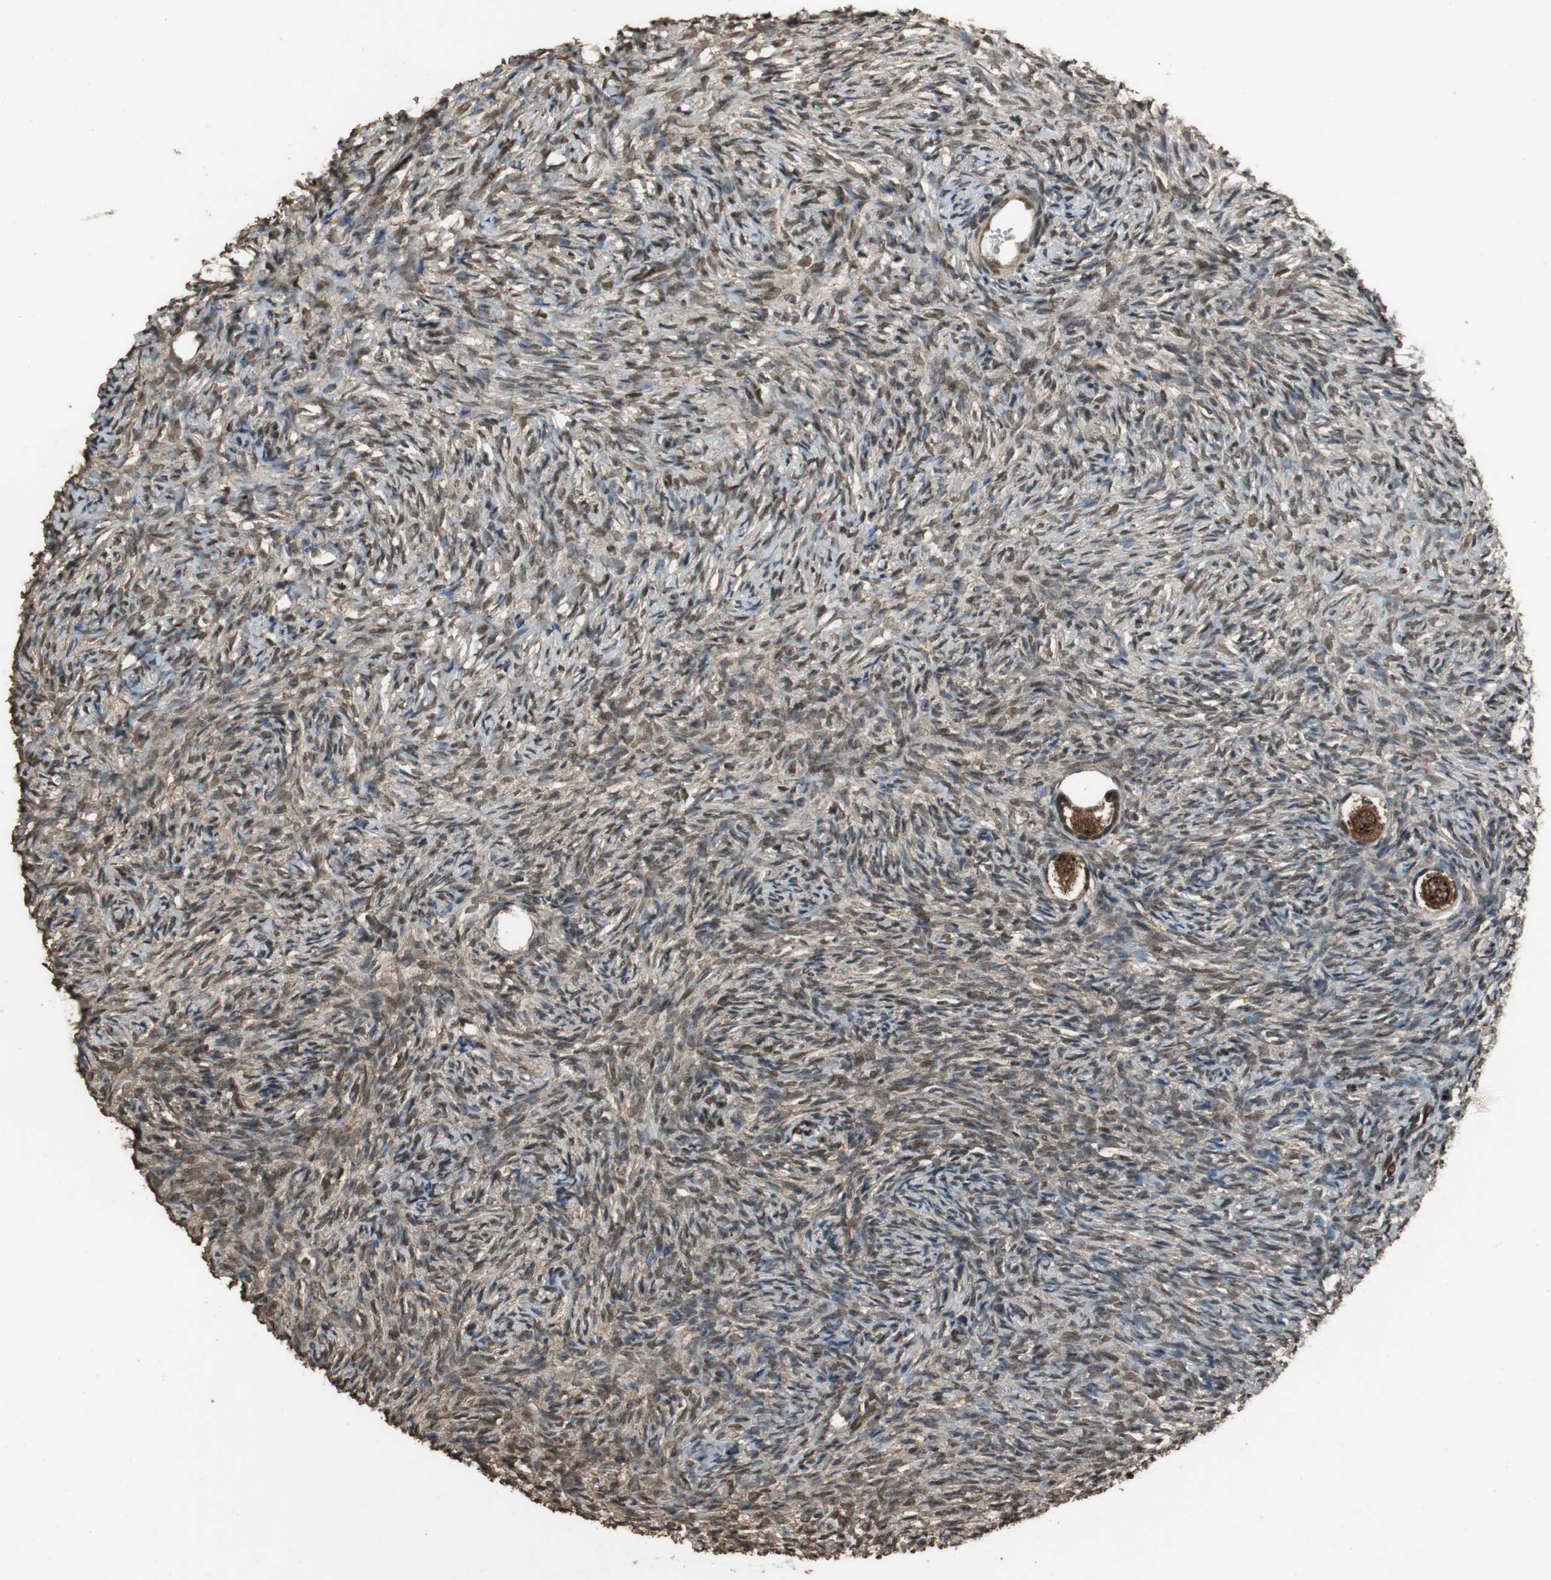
{"staining": {"intensity": "strong", "quantity": ">75%", "location": "cytoplasmic/membranous,nuclear"}, "tissue": "ovary", "cell_type": "Follicle cells", "image_type": "normal", "snomed": [{"axis": "morphology", "description": "Normal tissue, NOS"}, {"axis": "topography", "description": "Ovary"}], "caption": "Immunohistochemical staining of unremarkable human ovary exhibits >75% levels of strong cytoplasmic/membranous,nuclear protein staining in about >75% of follicle cells. The protein of interest is shown in brown color, while the nuclei are stained blue.", "gene": "ZNF18", "patient": {"sex": "female", "age": 35}}